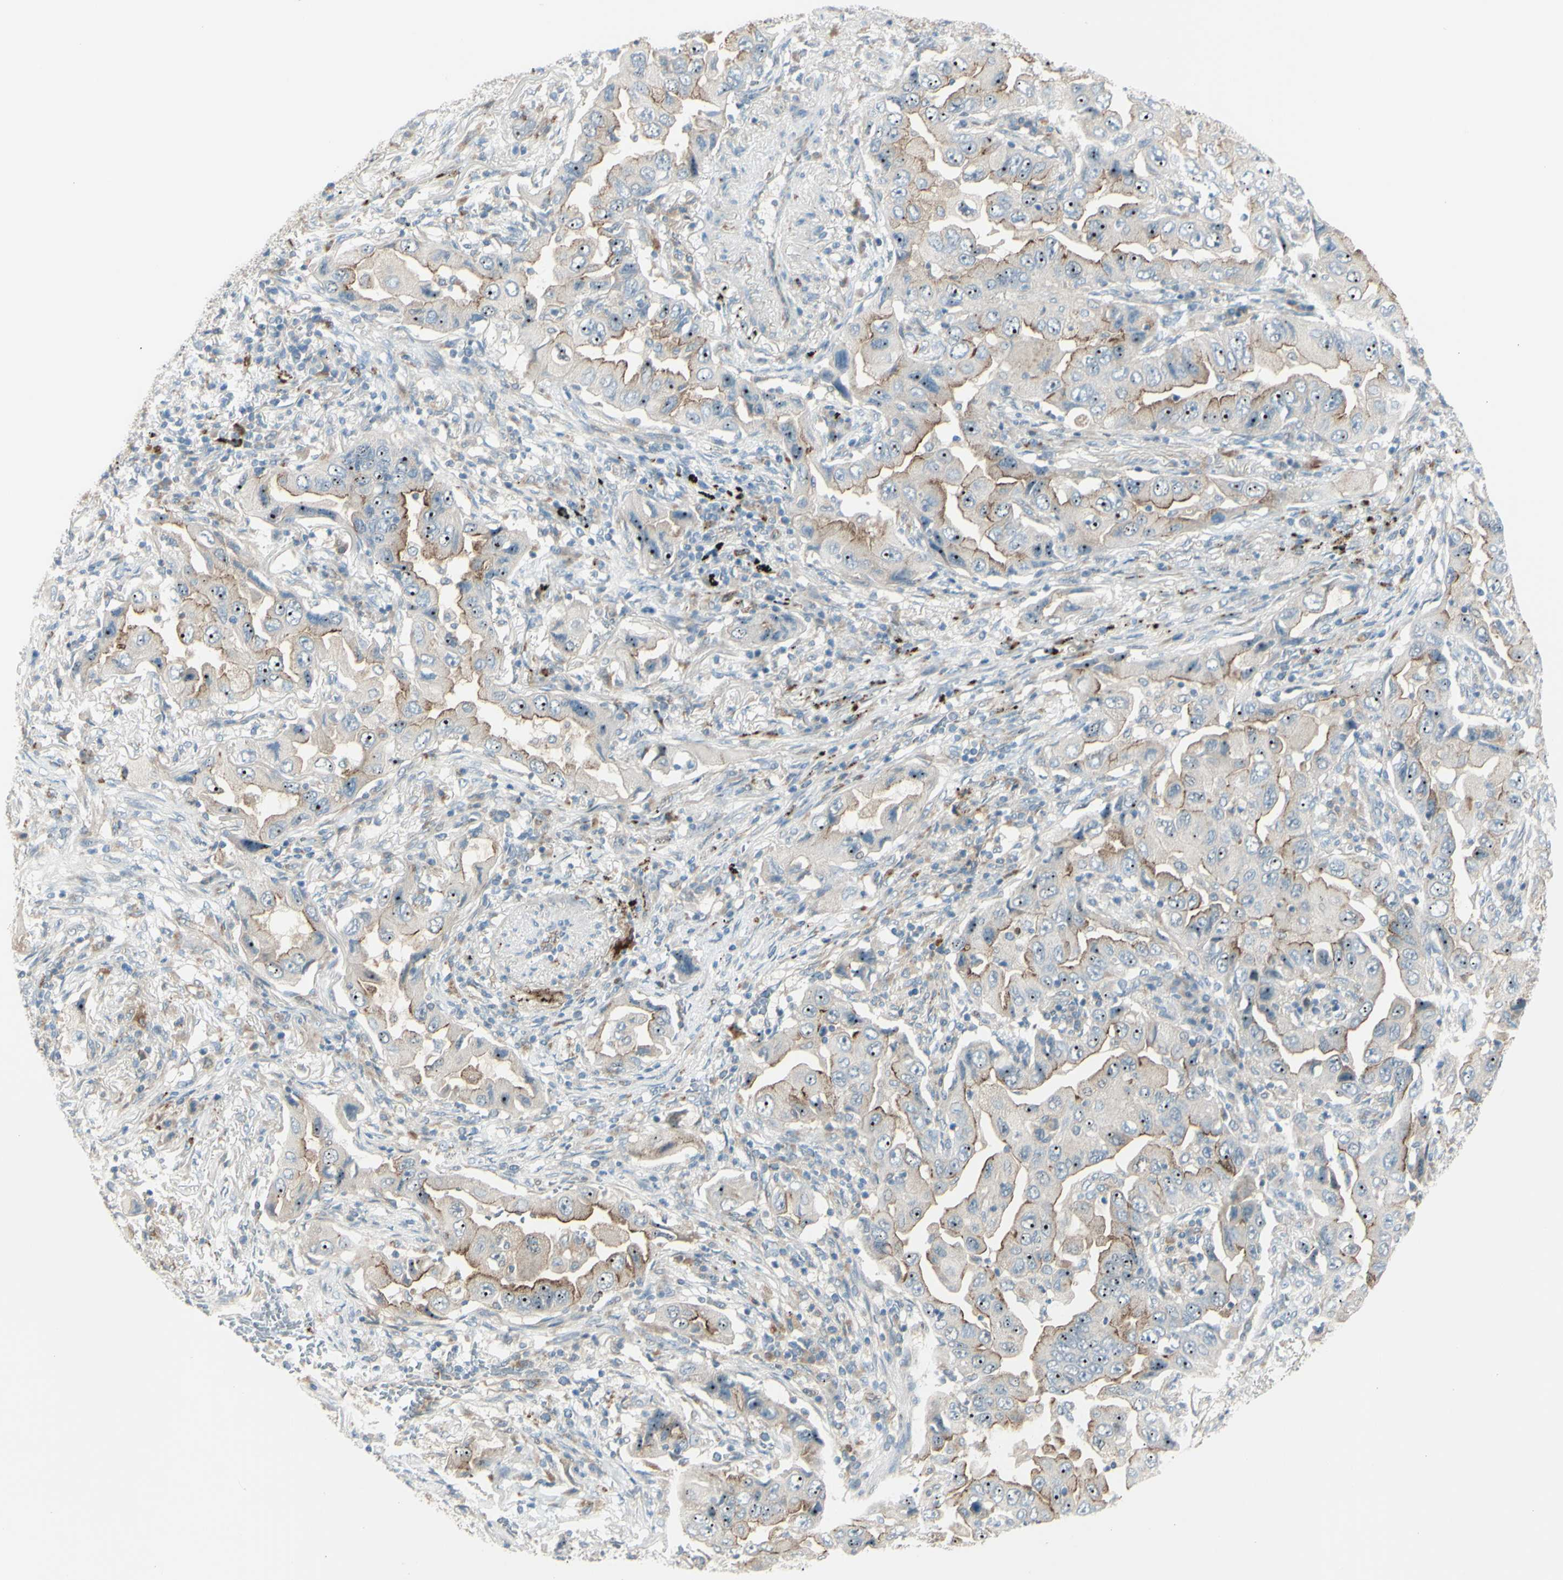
{"staining": {"intensity": "weak", "quantity": "25%-75%", "location": "cytoplasmic/membranous"}, "tissue": "lung cancer", "cell_type": "Tumor cells", "image_type": "cancer", "snomed": [{"axis": "morphology", "description": "Adenocarcinoma, NOS"}, {"axis": "topography", "description": "Lung"}], "caption": "Lung adenocarcinoma stained for a protein (brown) demonstrates weak cytoplasmic/membranous positive staining in approximately 25%-75% of tumor cells.", "gene": "LMTK2", "patient": {"sex": "female", "age": 65}}